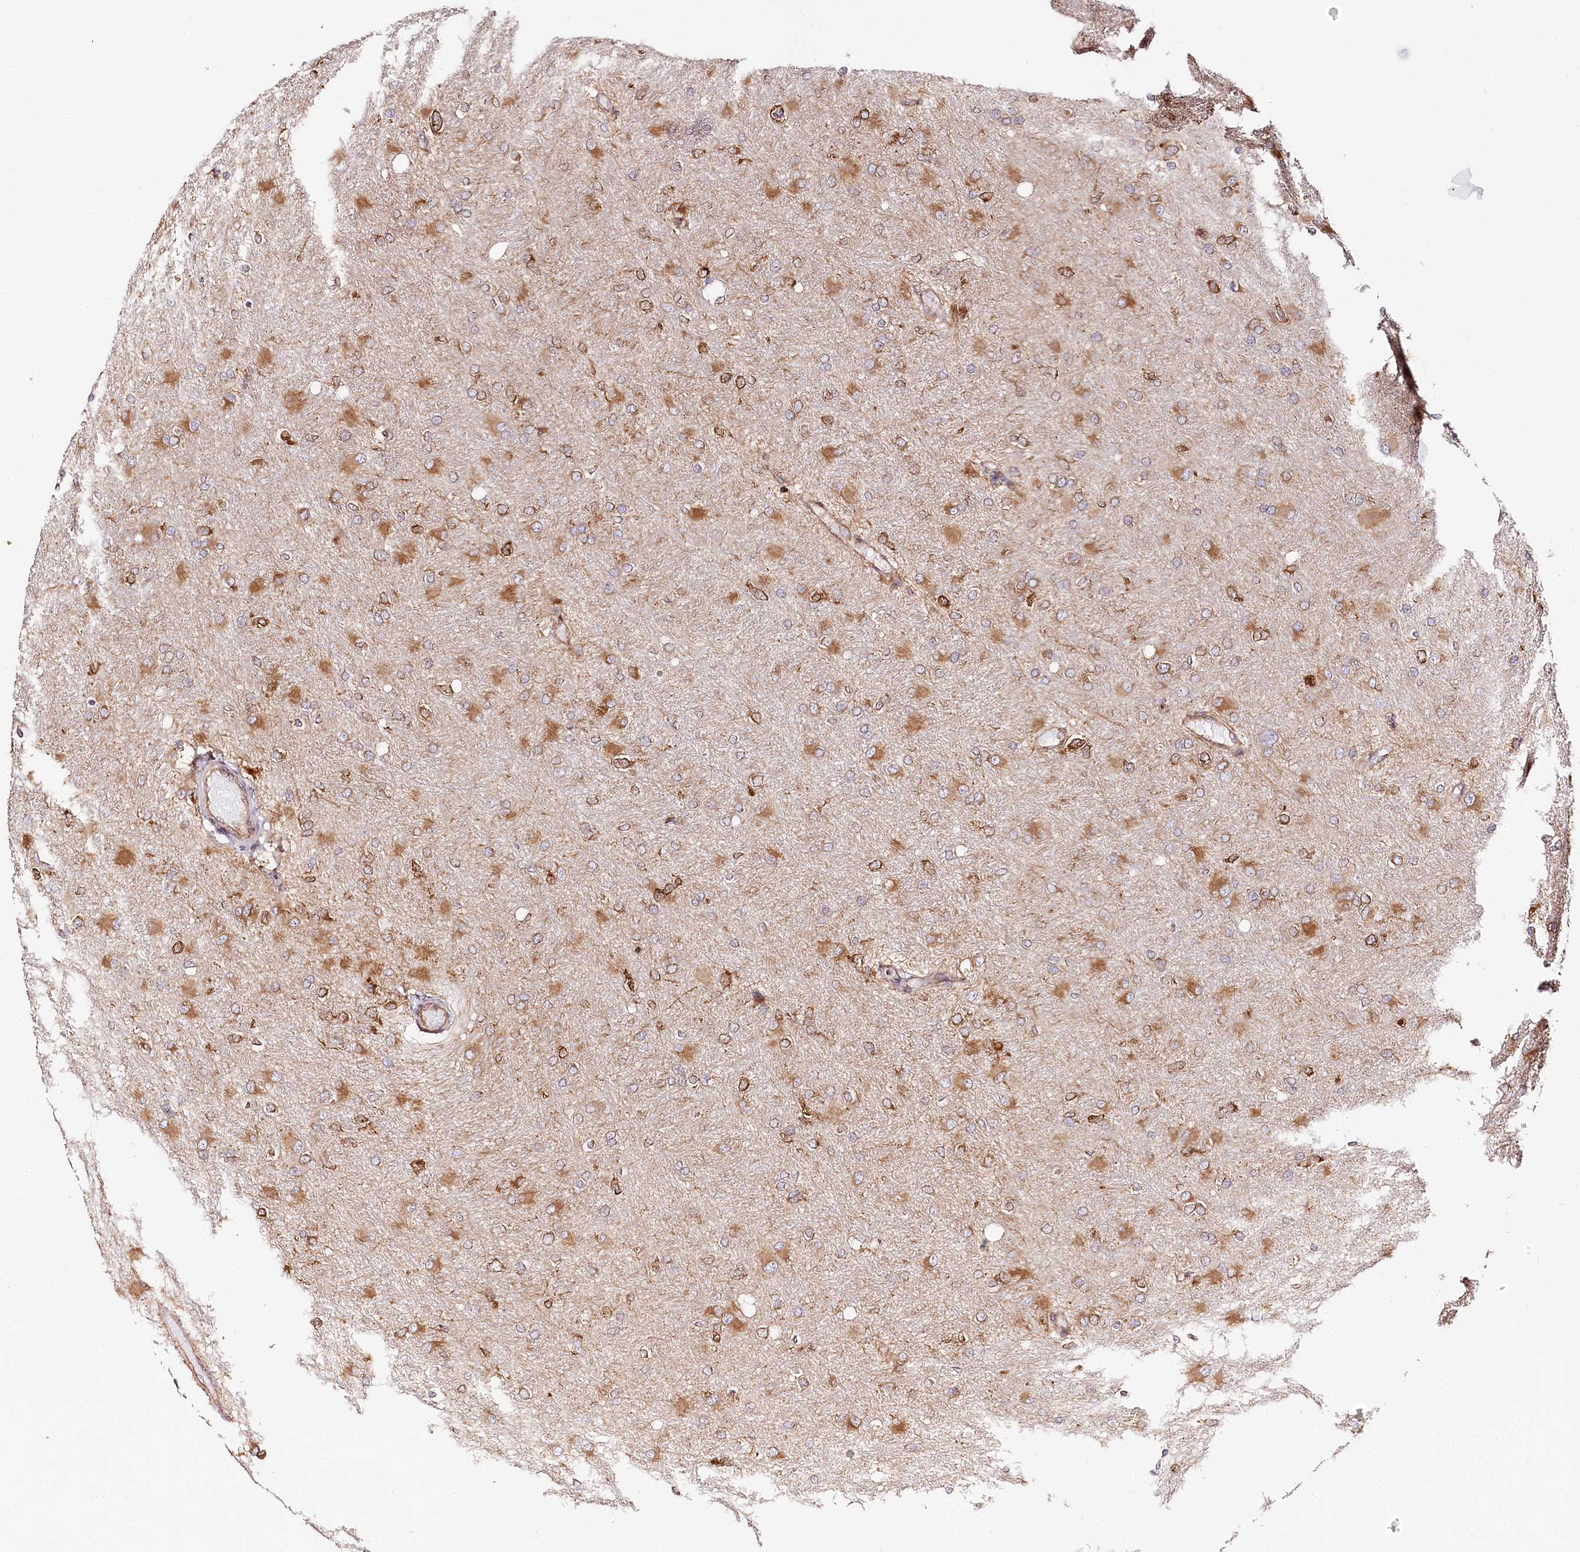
{"staining": {"intensity": "moderate", "quantity": "25%-75%", "location": "cytoplasmic/membranous"}, "tissue": "glioma", "cell_type": "Tumor cells", "image_type": "cancer", "snomed": [{"axis": "morphology", "description": "Glioma, malignant, High grade"}, {"axis": "topography", "description": "Cerebral cortex"}], "caption": "Protein analysis of malignant high-grade glioma tissue demonstrates moderate cytoplasmic/membranous staining in about 25%-75% of tumor cells. Nuclei are stained in blue.", "gene": "CNPY2", "patient": {"sex": "female", "age": 36}}